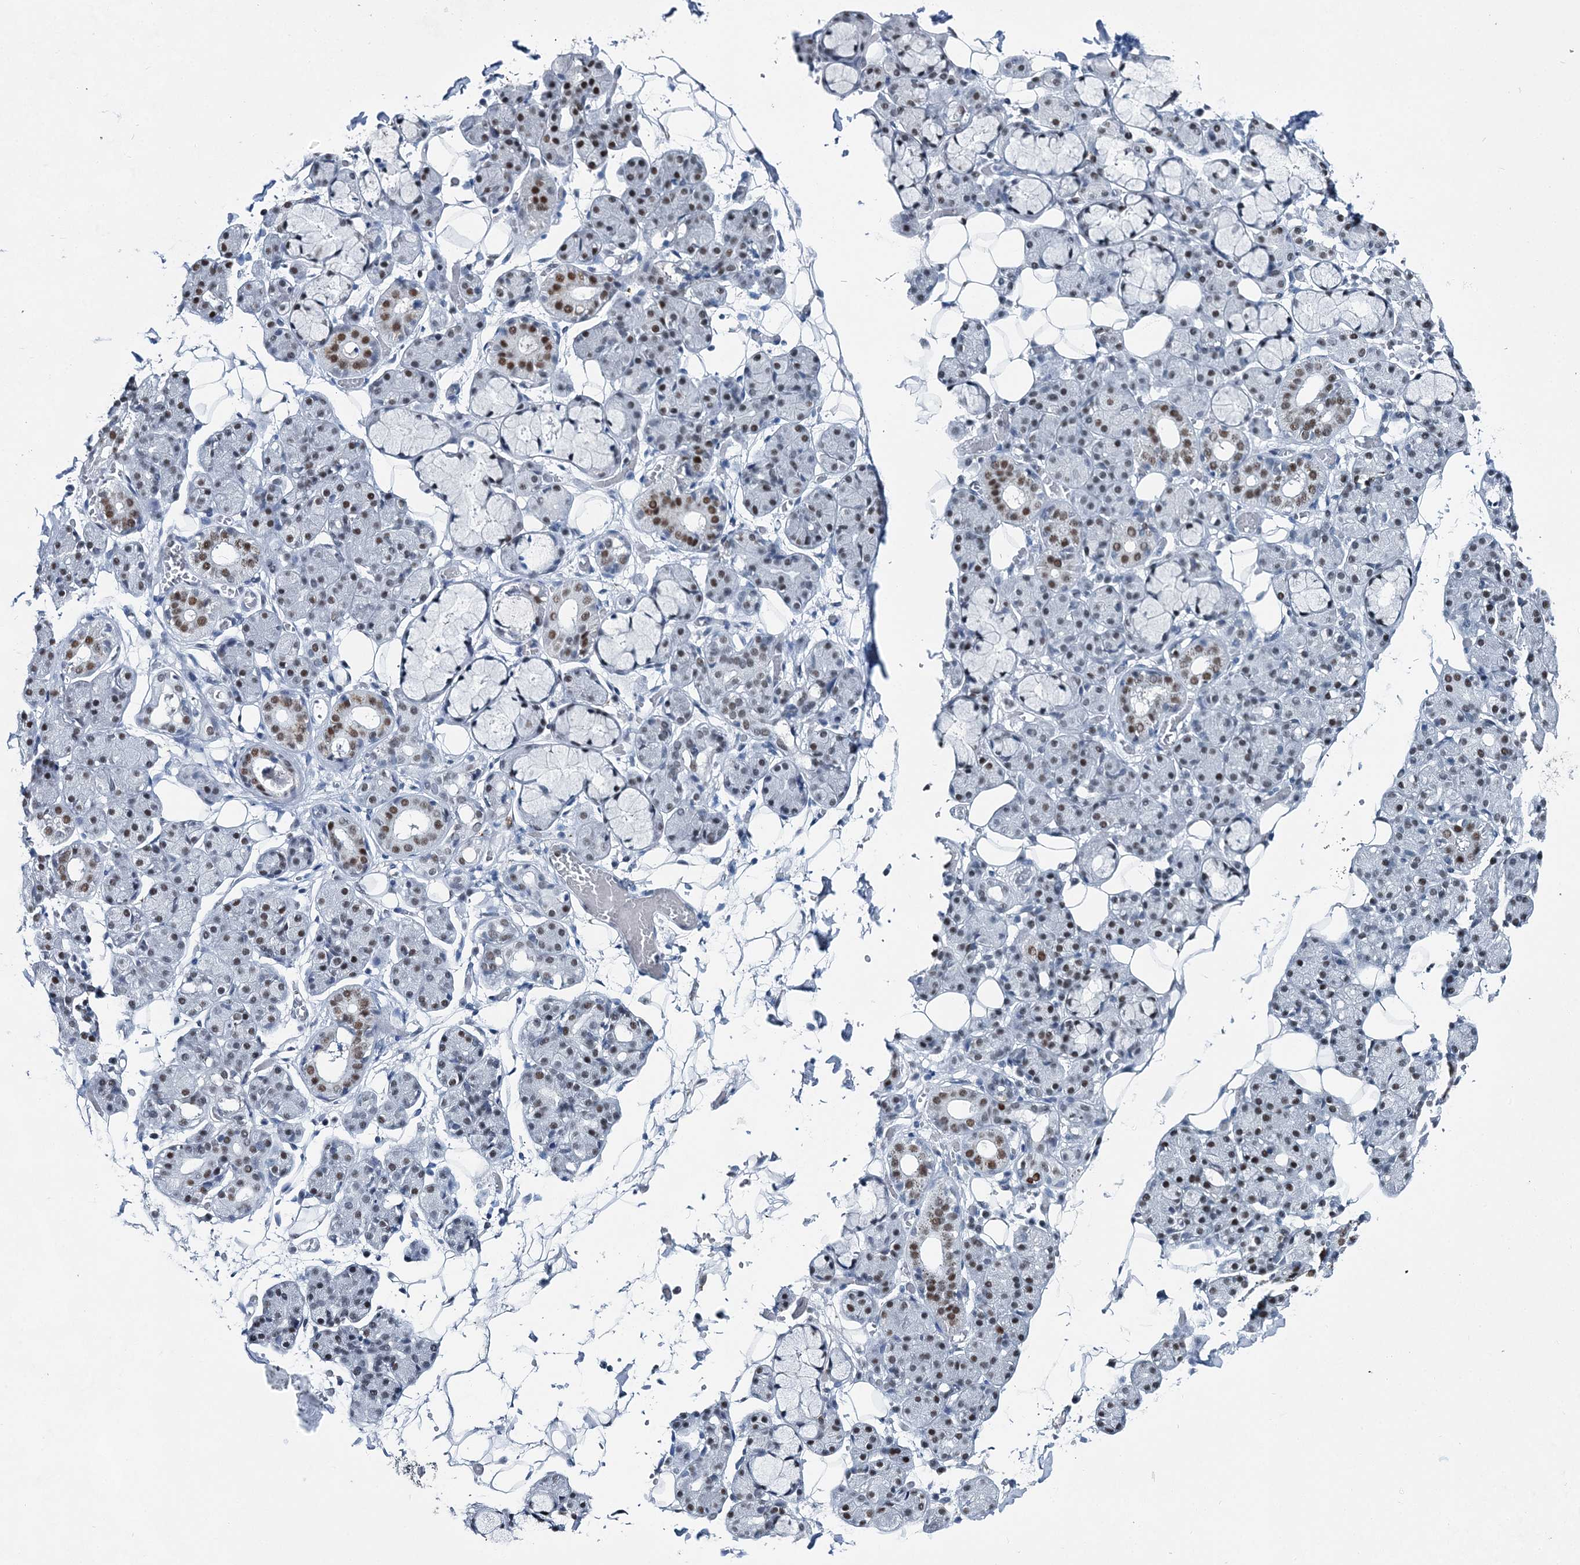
{"staining": {"intensity": "moderate", "quantity": "25%-75%", "location": "nuclear"}, "tissue": "salivary gland", "cell_type": "Glandular cells", "image_type": "normal", "snomed": [{"axis": "morphology", "description": "Normal tissue, NOS"}, {"axis": "topography", "description": "Salivary gland"}], "caption": "Moderate nuclear expression is present in about 25%-75% of glandular cells in benign salivary gland.", "gene": "HAT1", "patient": {"sex": "male", "age": 63}}